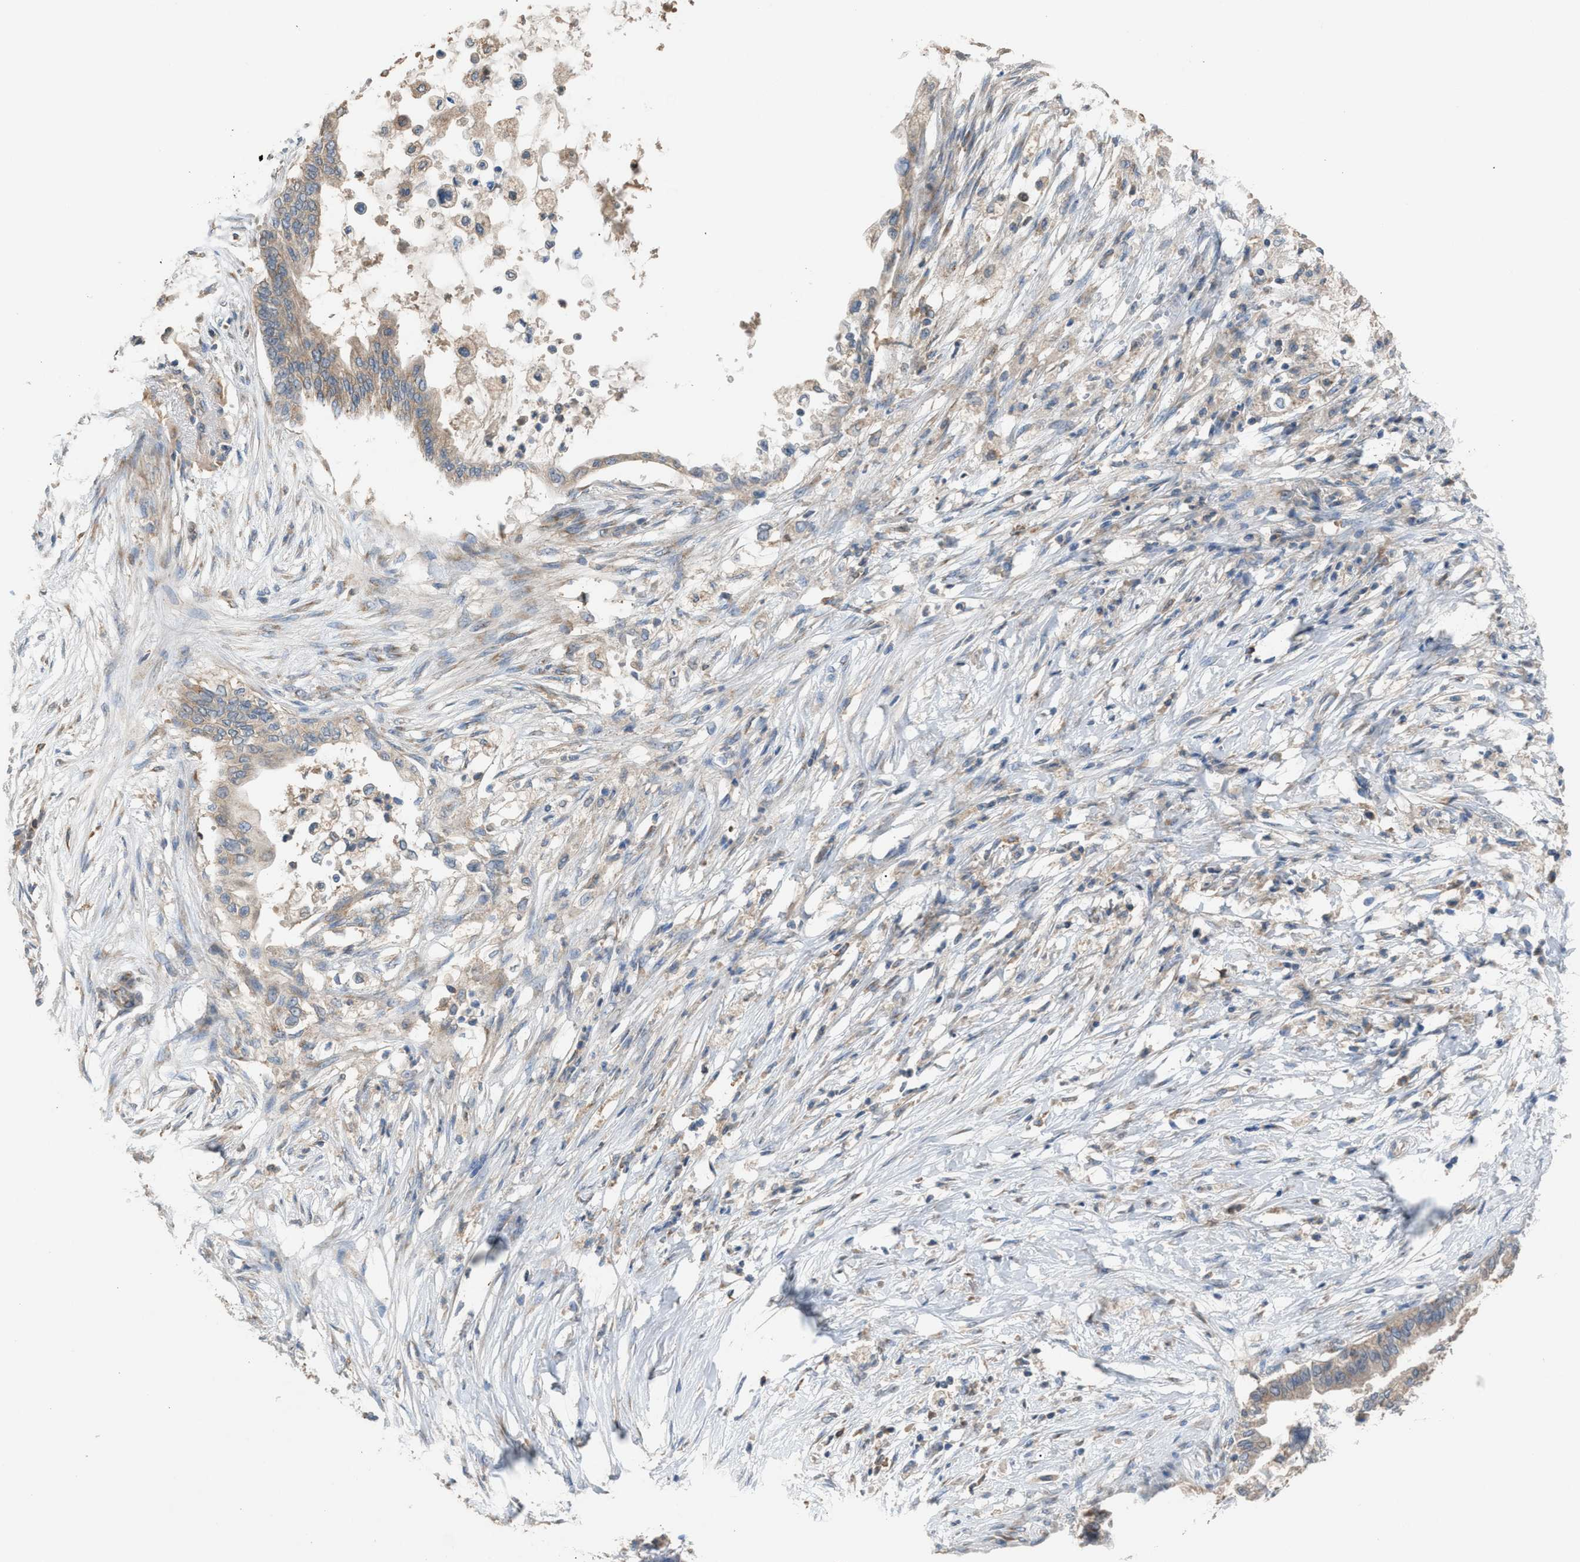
{"staining": {"intensity": "weak", "quantity": ">75%", "location": "cytoplasmic/membranous"}, "tissue": "pancreatic cancer", "cell_type": "Tumor cells", "image_type": "cancer", "snomed": [{"axis": "morphology", "description": "Normal tissue, NOS"}, {"axis": "morphology", "description": "Adenocarcinoma, NOS"}, {"axis": "topography", "description": "Pancreas"}, {"axis": "topography", "description": "Duodenum"}], "caption": "IHC of human adenocarcinoma (pancreatic) reveals low levels of weak cytoplasmic/membranous staining in approximately >75% of tumor cells.", "gene": "TPK1", "patient": {"sex": "female", "age": 60}}